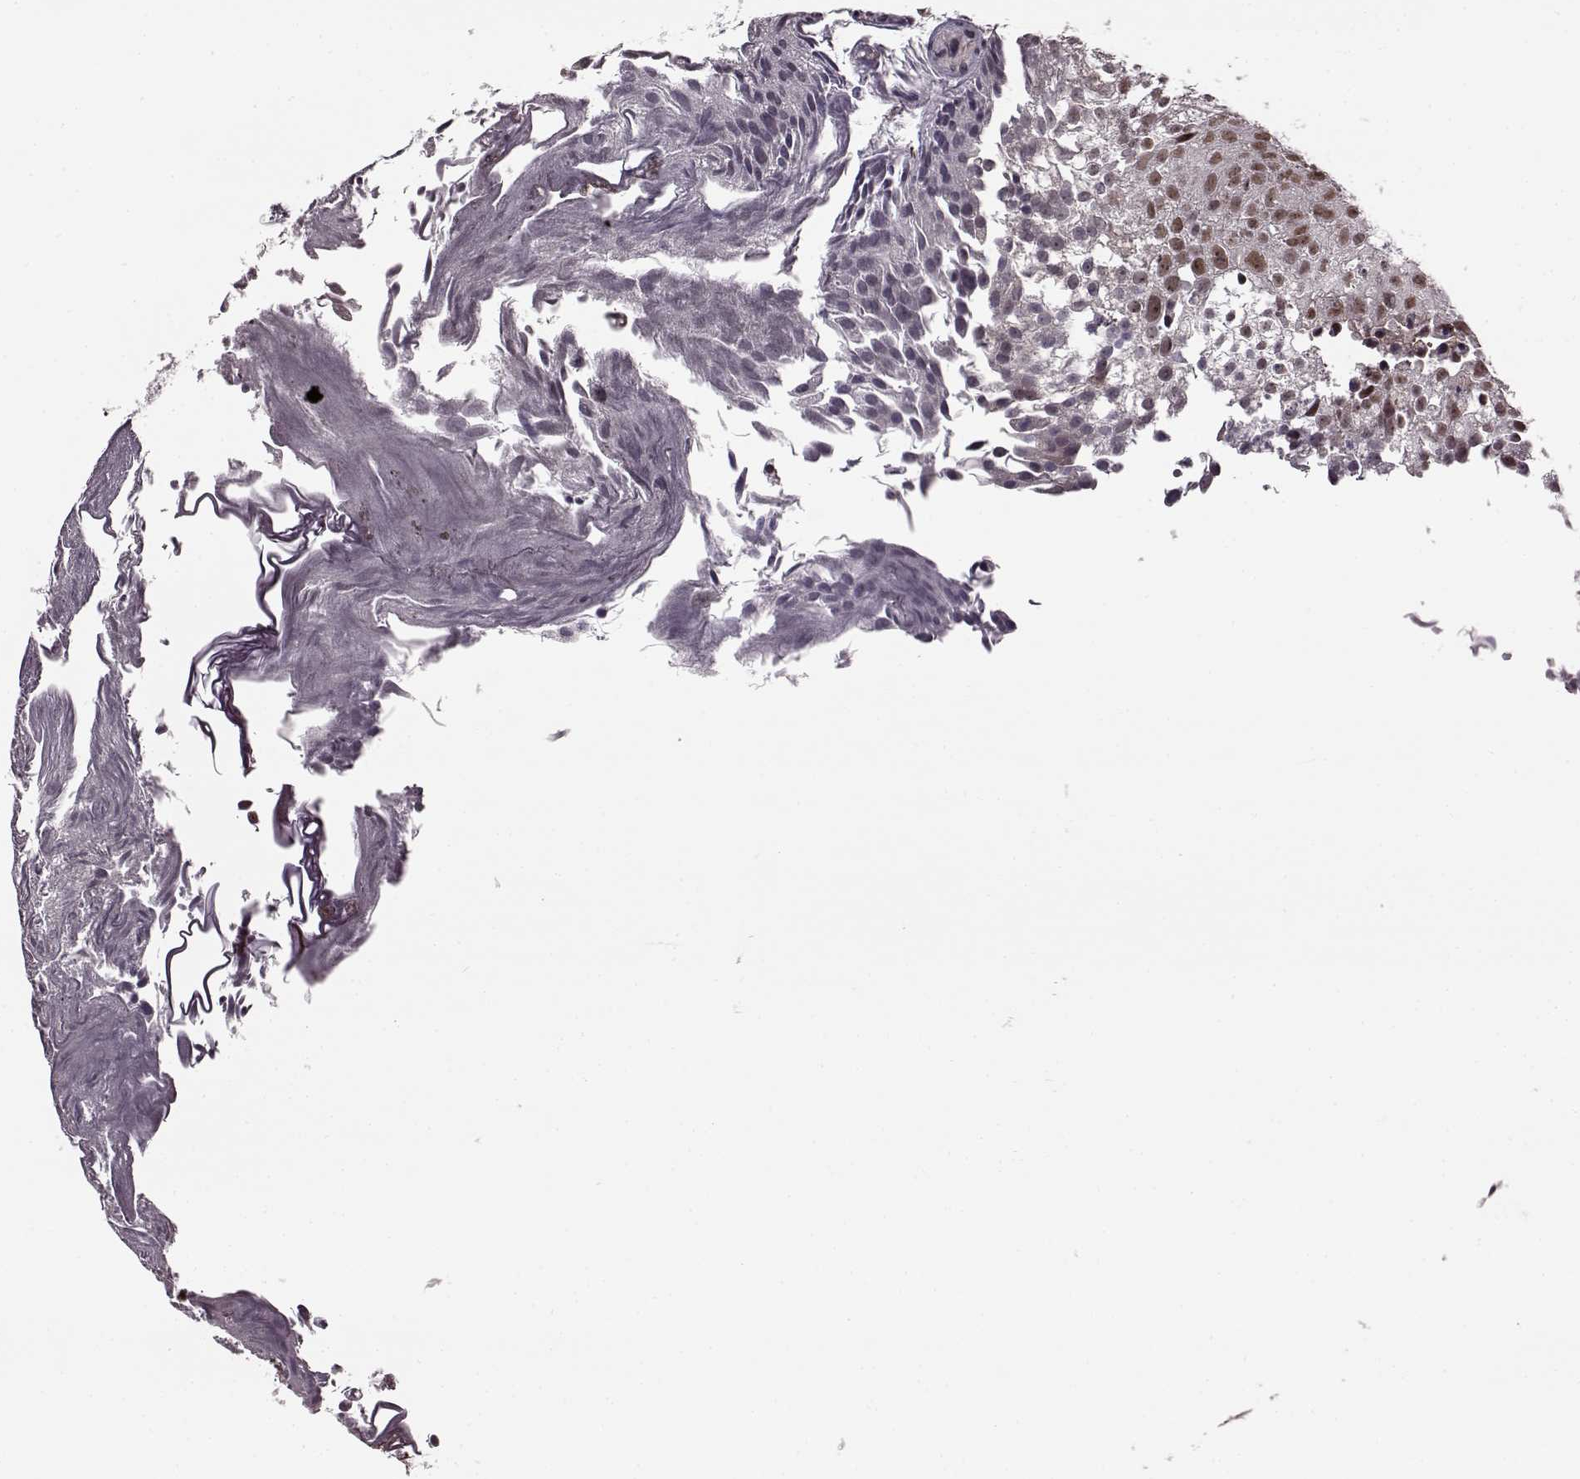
{"staining": {"intensity": "moderate", "quantity": "<25%", "location": "nuclear"}, "tissue": "urothelial cancer", "cell_type": "Tumor cells", "image_type": "cancer", "snomed": [{"axis": "morphology", "description": "Urothelial carcinoma, Low grade"}, {"axis": "topography", "description": "Urinary bladder"}], "caption": "Protein staining shows moderate nuclear expression in about <25% of tumor cells in urothelial carcinoma (low-grade).", "gene": "FTO", "patient": {"sex": "male", "age": 70}}